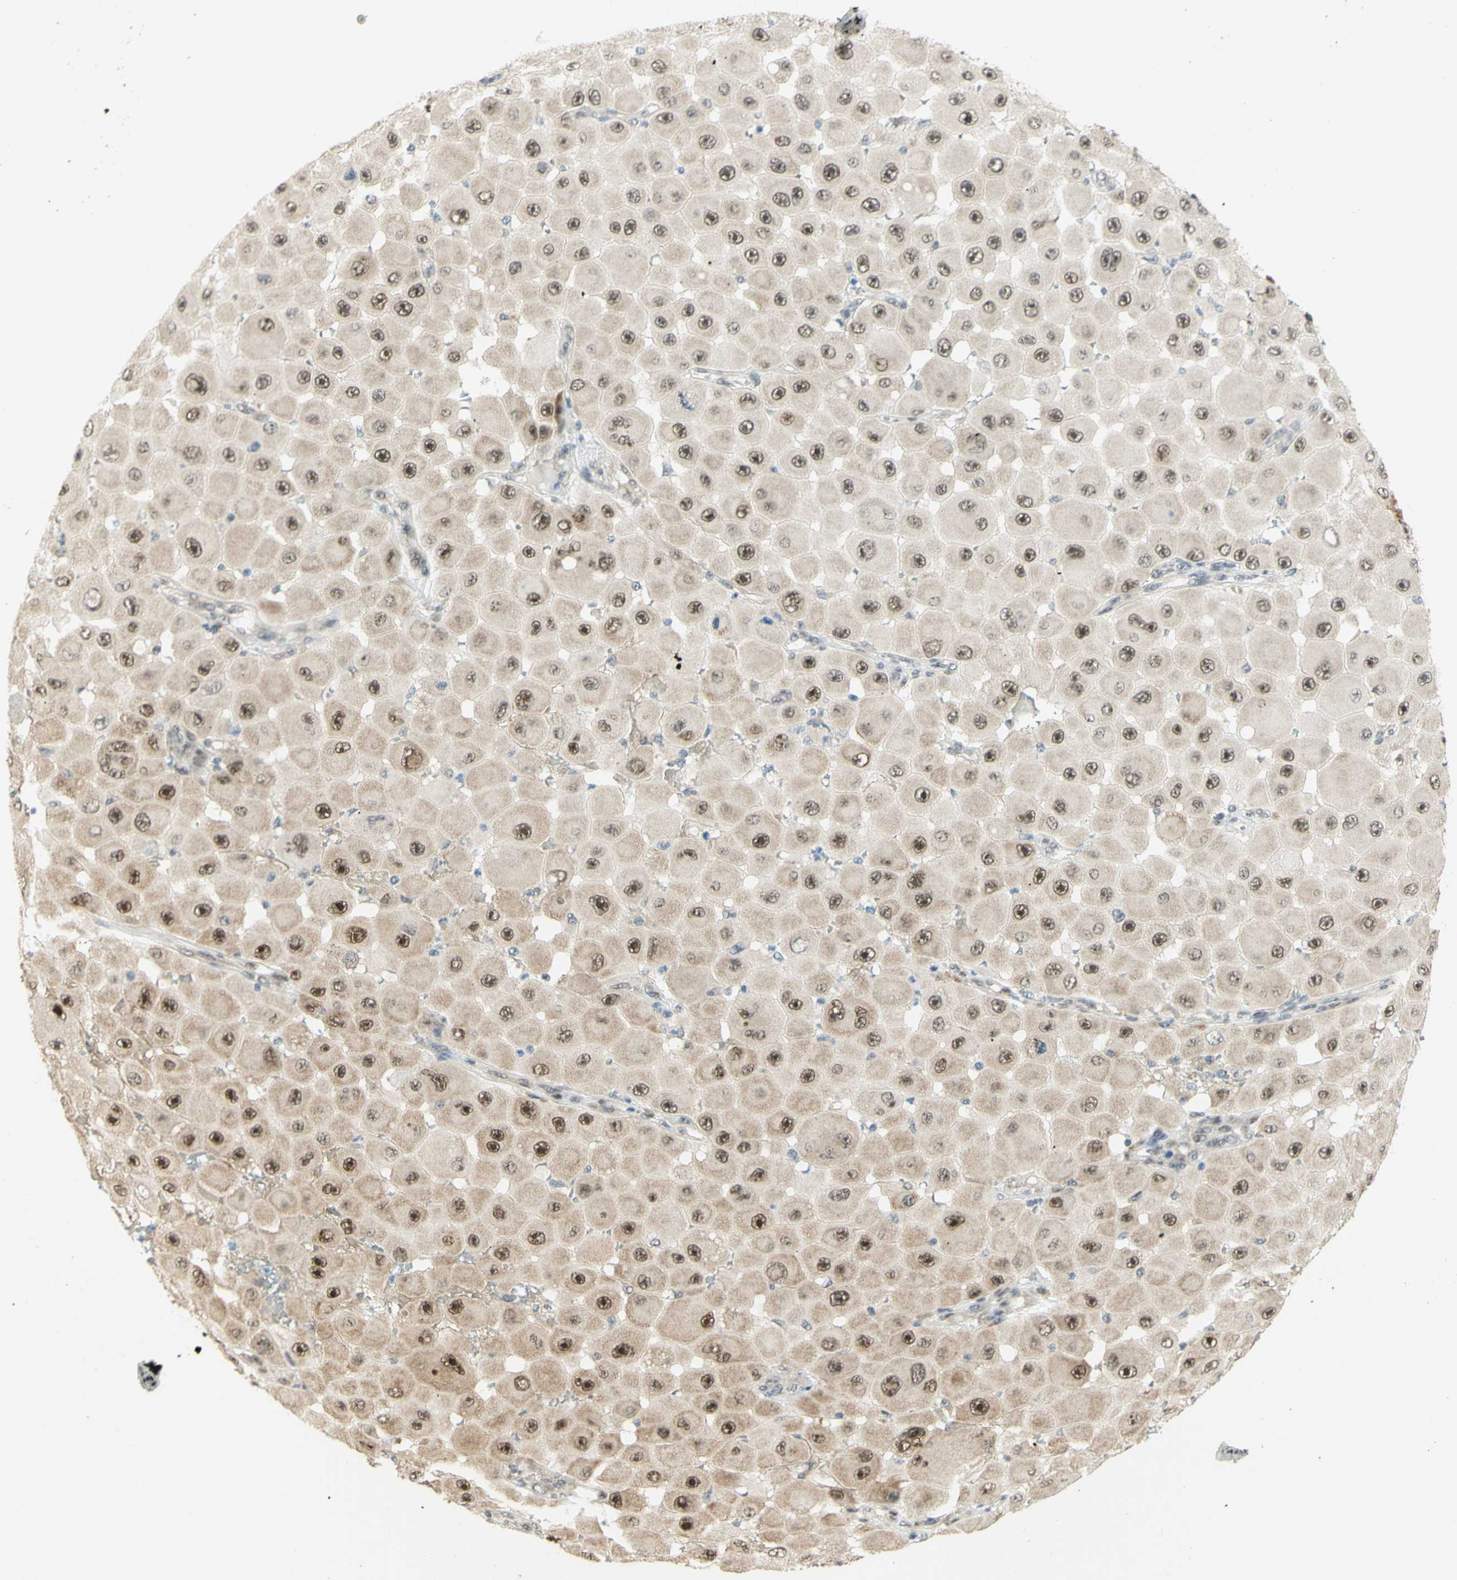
{"staining": {"intensity": "moderate", "quantity": ">75%", "location": "cytoplasmic/membranous,nuclear"}, "tissue": "melanoma", "cell_type": "Tumor cells", "image_type": "cancer", "snomed": [{"axis": "morphology", "description": "Malignant melanoma, NOS"}, {"axis": "topography", "description": "Skin"}], "caption": "Melanoma stained for a protein (brown) reveals moderate cytoplasmic/membranous and nuclear positive staining in about >75% of tumor cells.", "gene": "DDX1", "patient": {"sex": "female", "age": 81}}